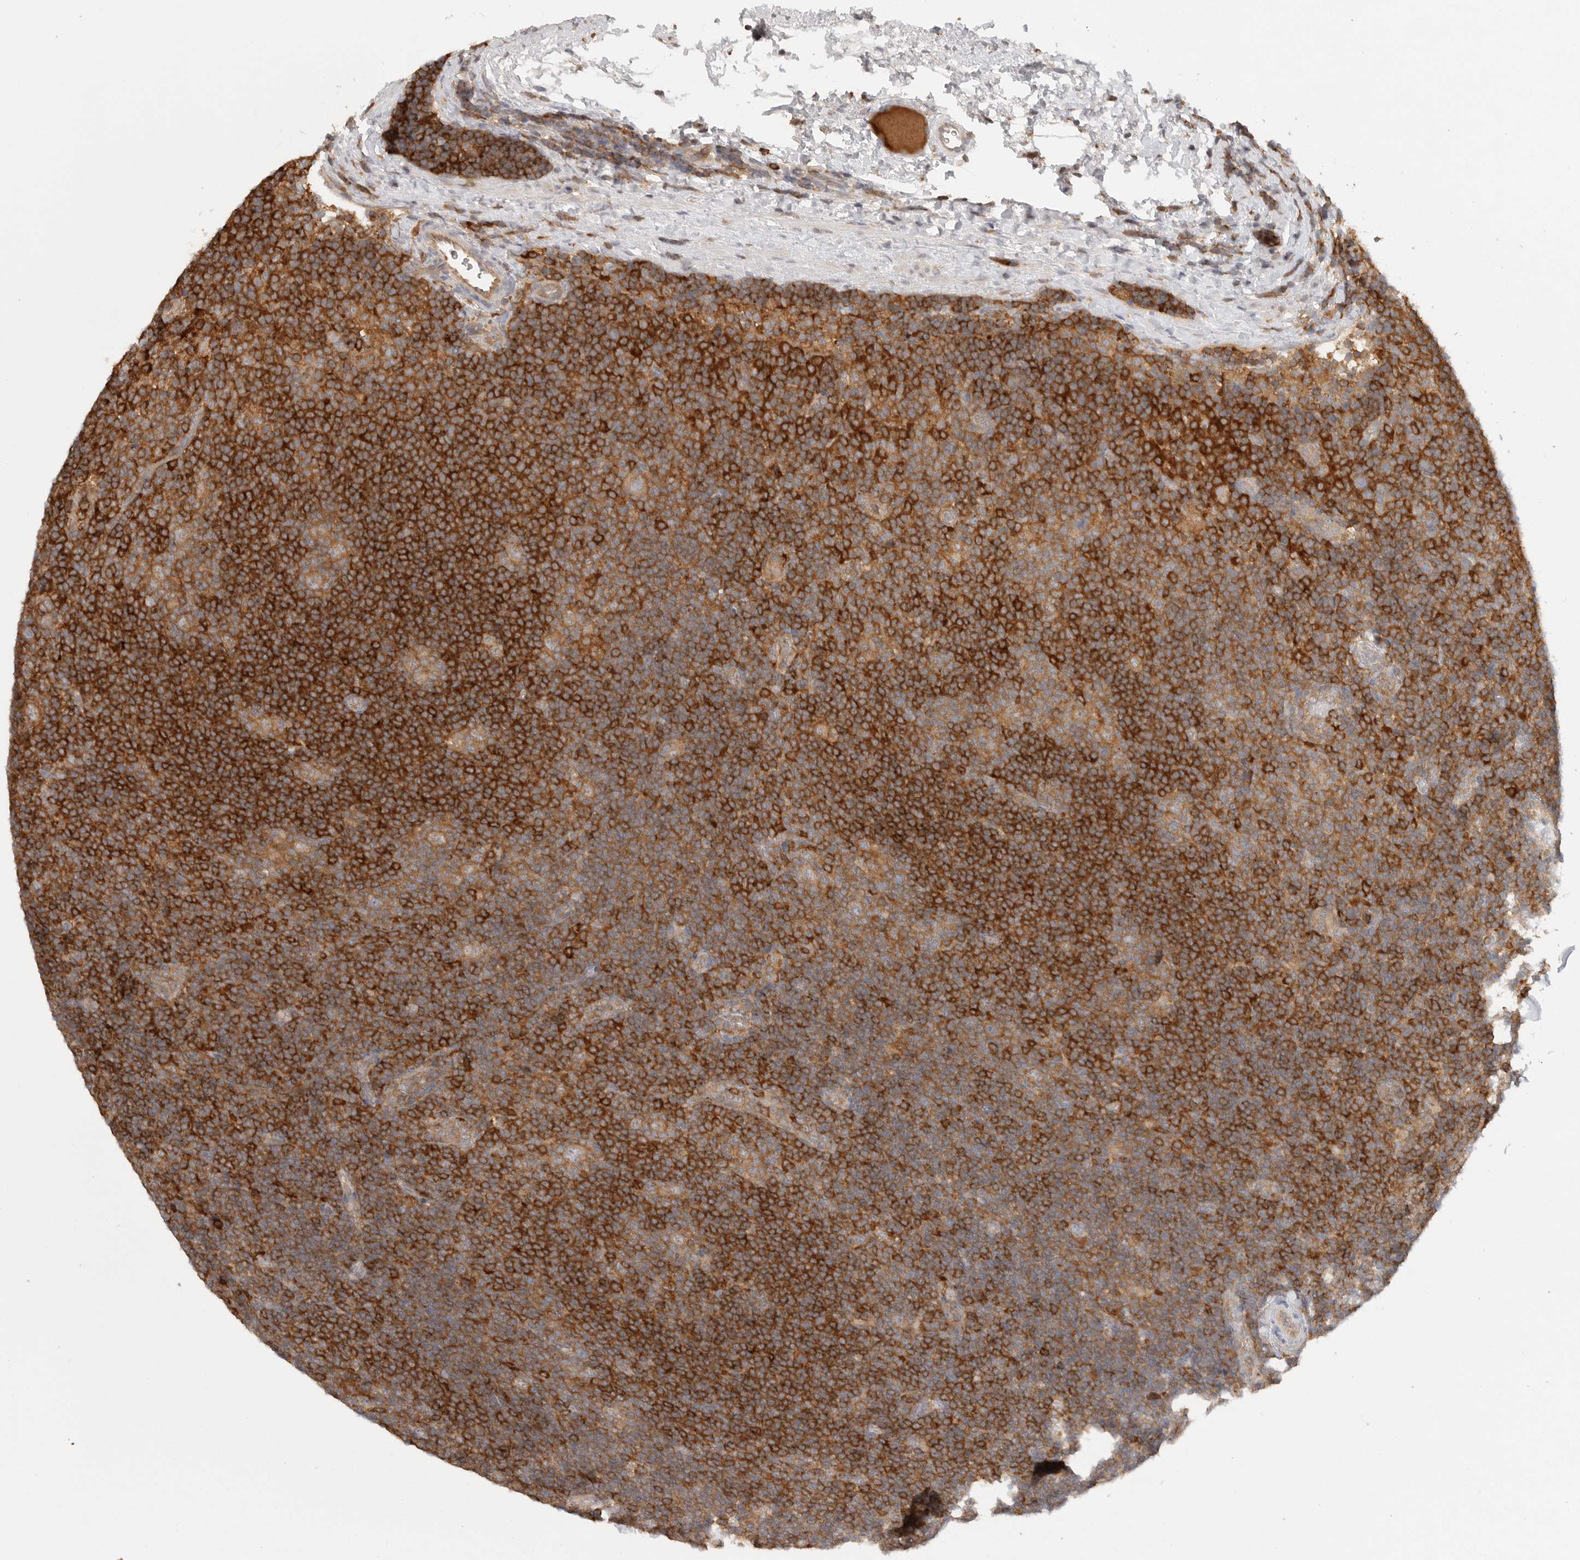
{"staining": {"intensity": "moderate", "quantity": ">75%", "location": "cytoplasmic/membranous"}, "tissue": "lymphoma", "cell_type": "Tumor cells", "image_type": "cancer", "snomed": [{"axis": "morphology", "description": "Hodgkin's disease, NOS"}, {"axis": "topography", "description": "Lymph node"}], "caption": "Lymphoma stained for a protein (brown) reveals moderate cytoplasmic/membranous positive positivity in approximately >75% of tumor cells.", "gene": "DBNL", "patient": {"sex": "female", "age": 57}}